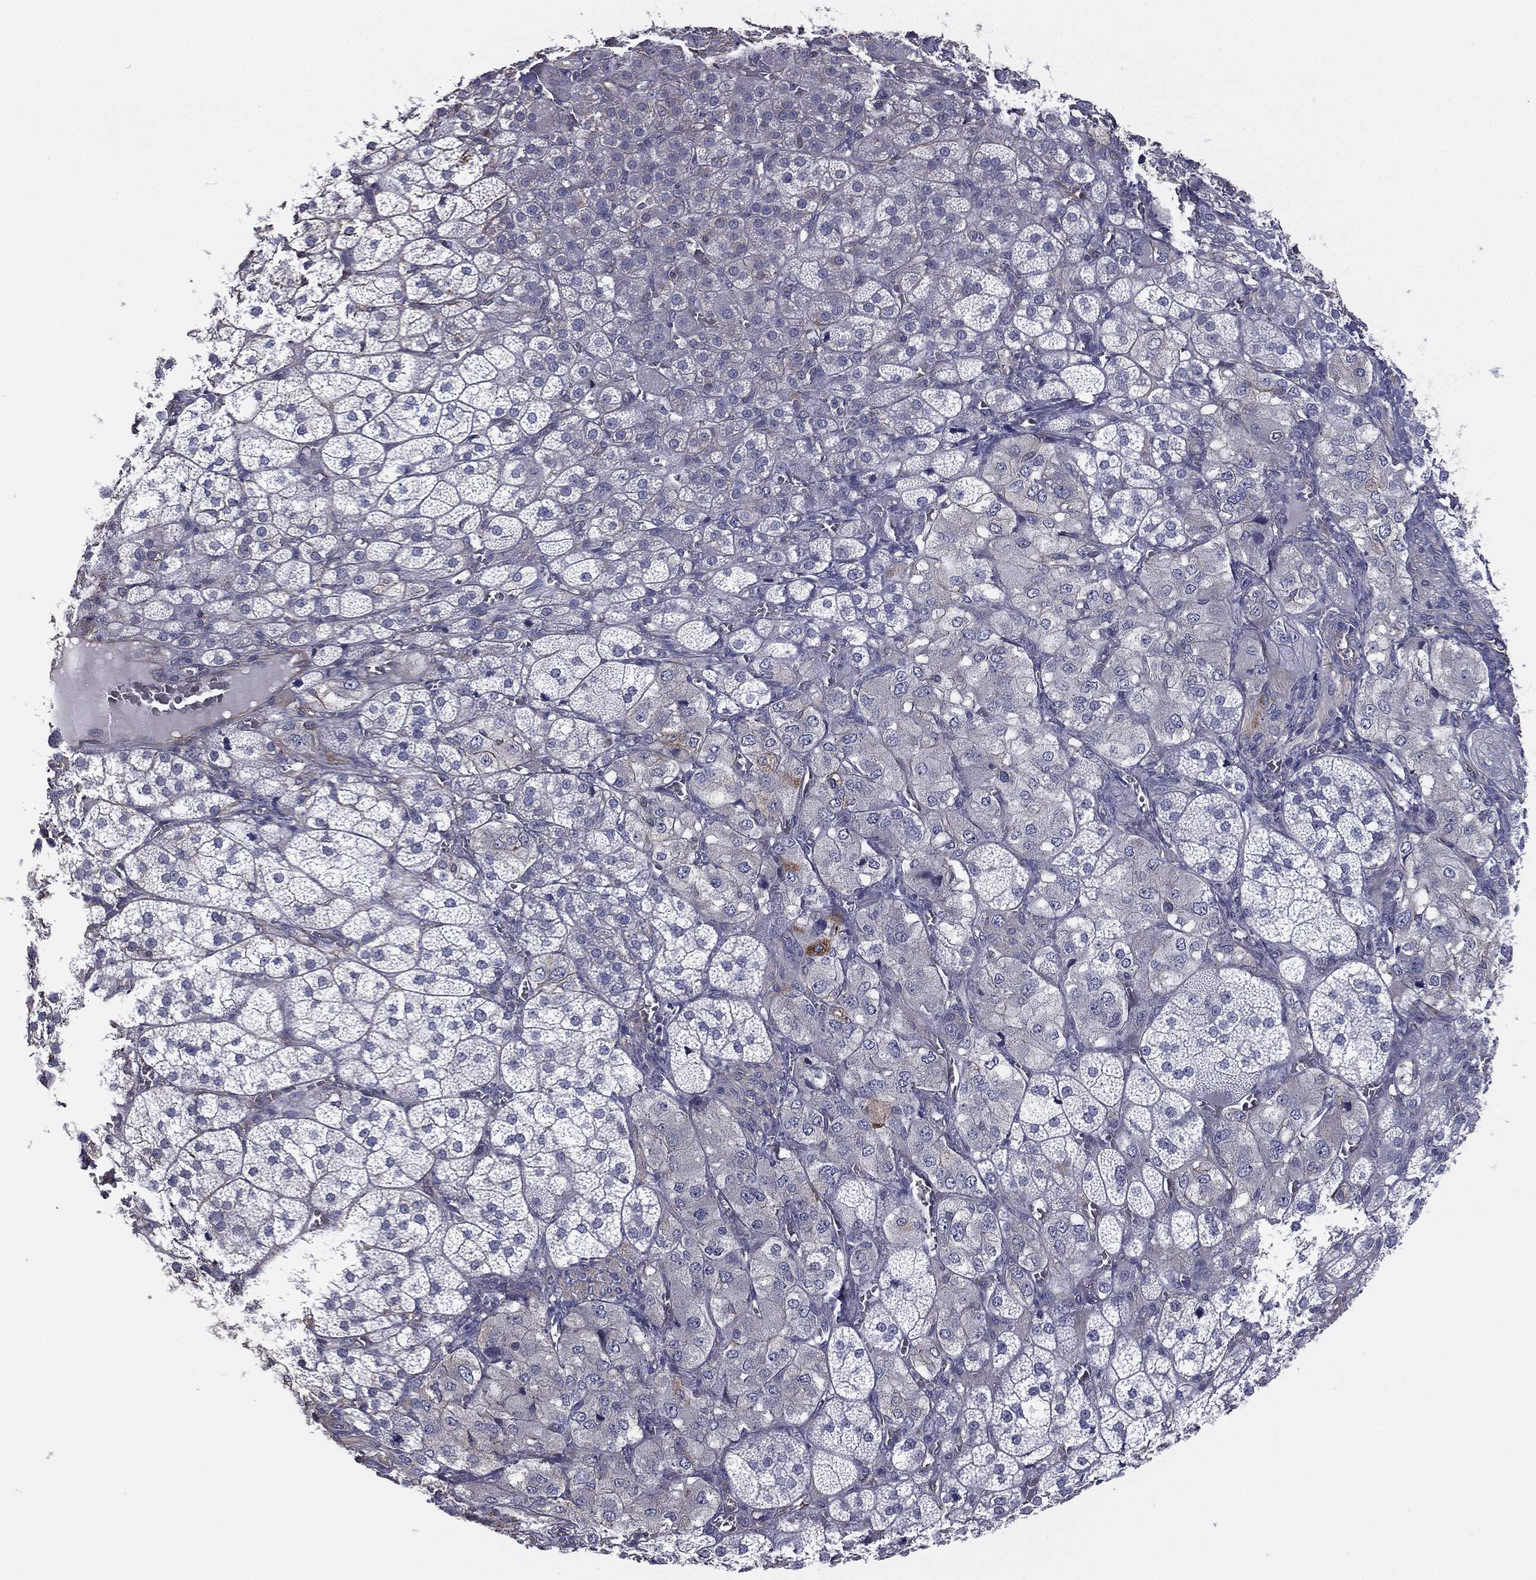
{"staining": {"intensity": "moderate", "quantity": "<25%", "location": "cytoplasmic/membranous"}, "tissue": "adrenal gland", "cell_type": "Glandular cells", "image_type": "normal", "snomed": [{"axis": "morphology", "description": "Normal tissue, NOS"}, {"axis": "topography", "description": "Adrenal gland"}], "caption": "DAB immunohistochemical staining of unremarkable human adrenal gland demonstrates moderate cytoplasmic/membranous protein positivity in approximately <25% of glandular cells. Immunohistochemistry stains the protein of interest in brown and the nuclei are stained blue.", "gene": "SCUBE1", "patient": {"sex": "female", "age": 60}}